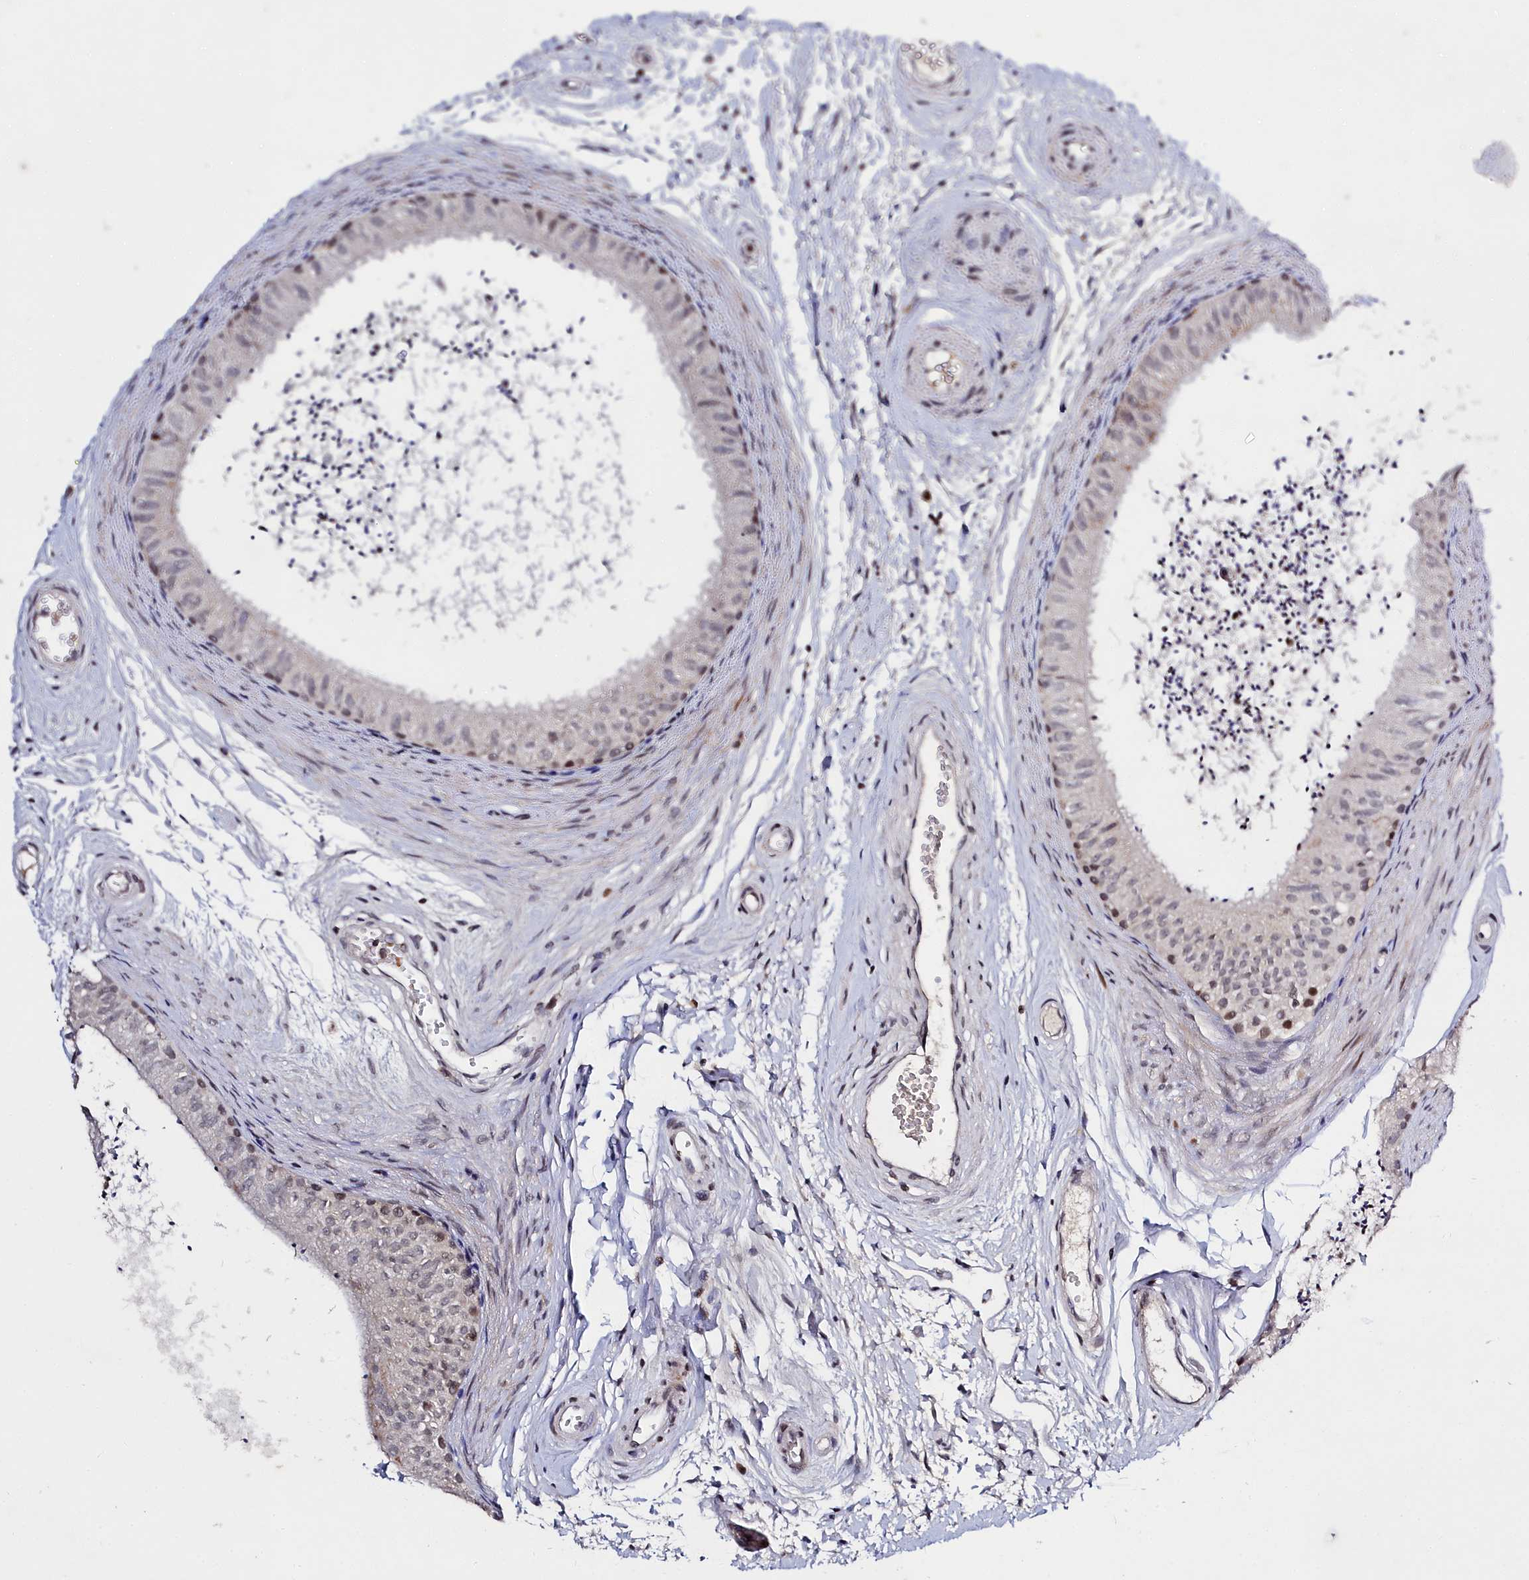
{"staining": {"intensity": "weak", "quantity": "<25%", "location": "cytoplasmic/membranous"}, "tissue": "epididymis", "cell_type": "Glandular cells", "image_type": "normal", "snomed": [{"axis": "morphology", "description": "Normal tissue, NOS"}, {"axis": "topography", "description": "Epididymis"}], "caption": "A histopathology image of human epididymis is negative for staining in glandular cells. Brightfield microscopy of IHC stained with DAB (brown) and hematoxylin (blue), captured at high magnification.", "gene": "FZD4", "patient": {"sex": "male", "age": 56}}